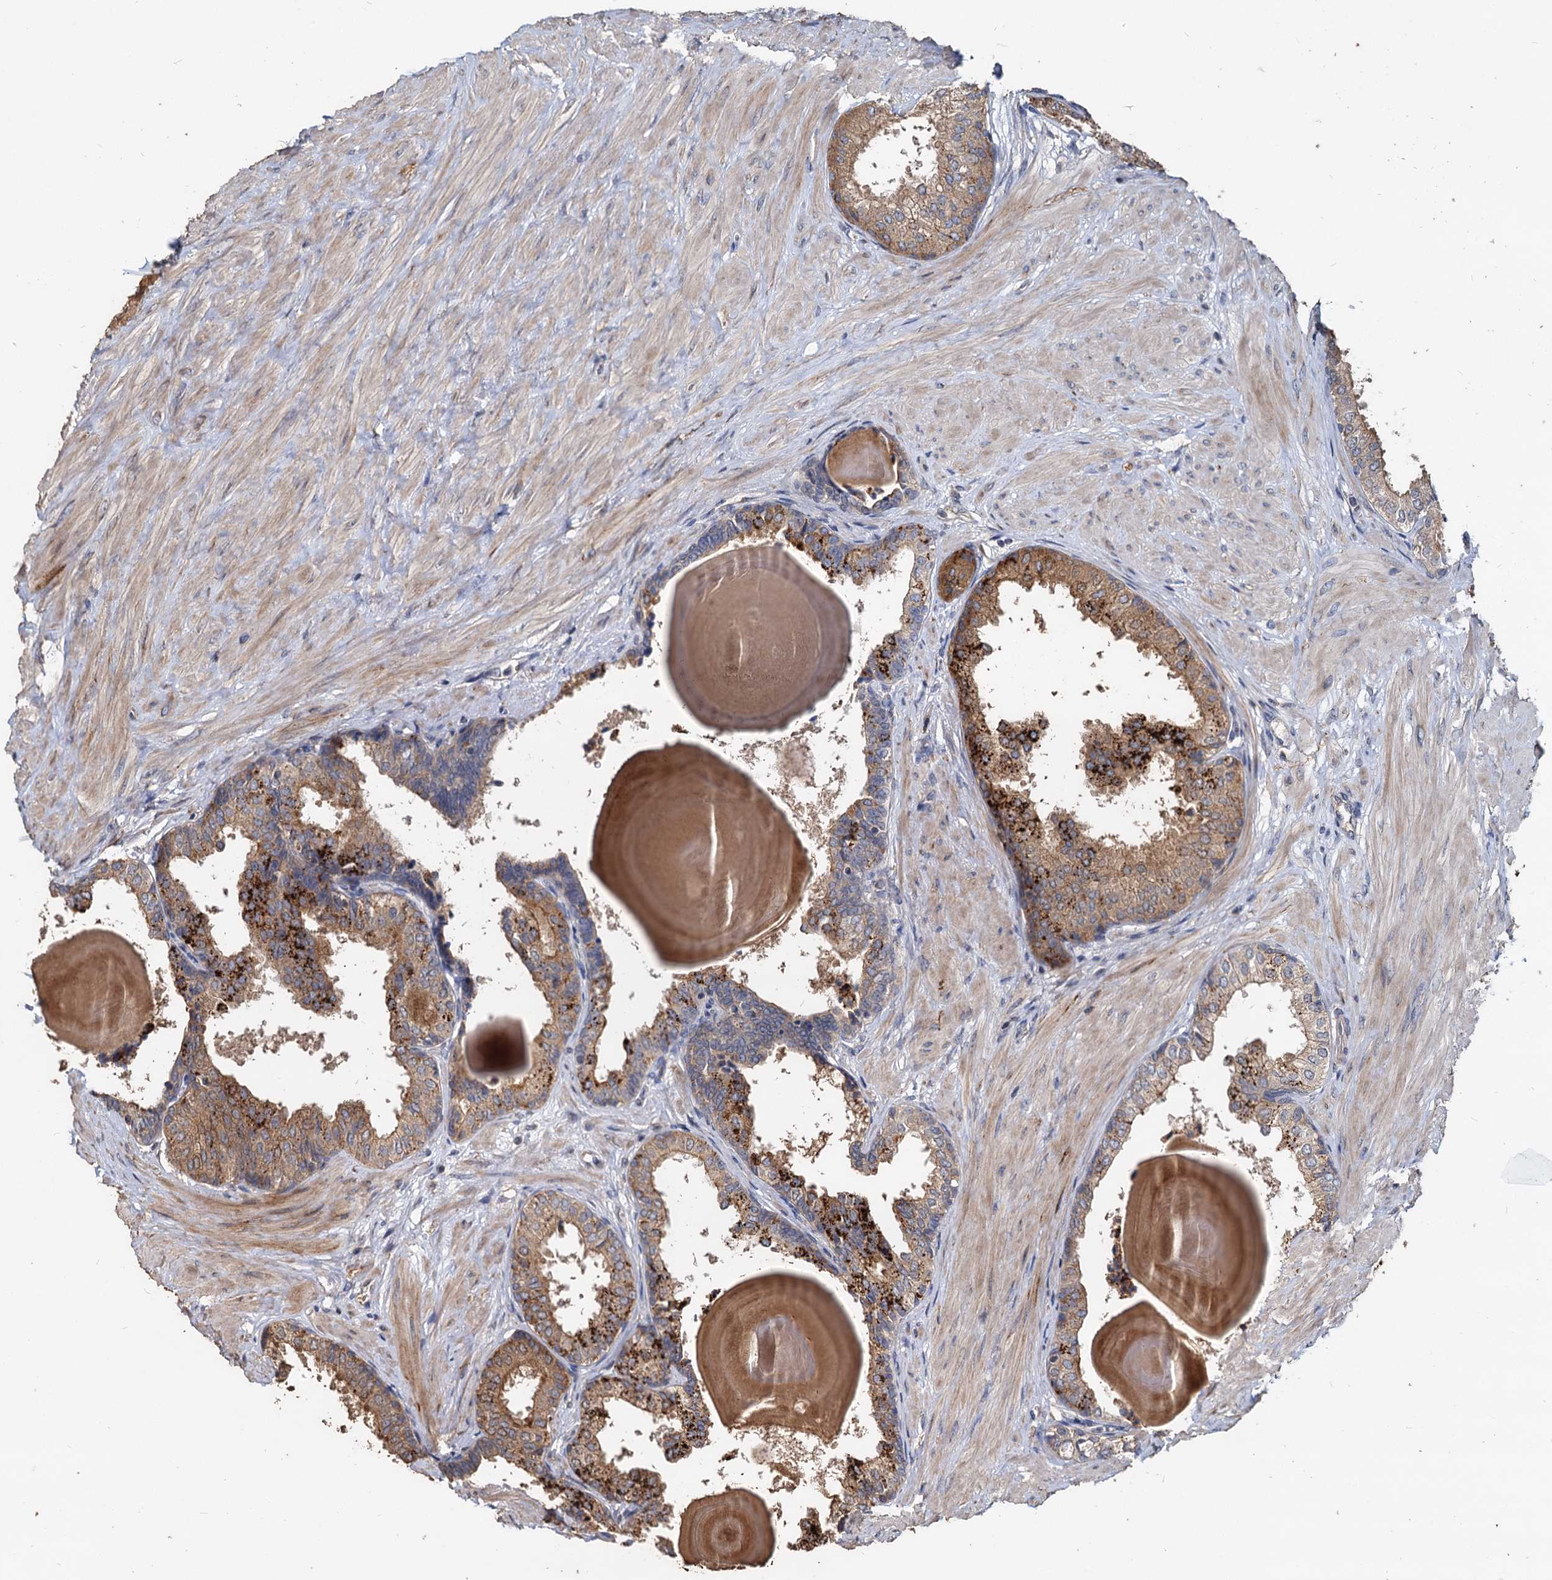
{"staining": {"intensity": "strong", "quantity": ">75%", "location": "cytoplasmic/membranous"}, "tissue": "prostate", "cell_type": "Glandular cells", "image_type": "normal", "snomed": [{"axis": "morphology", "description": "Normal tissue, NOS"}, {"axis": "topography", "description": "Prostate"}], "caption": "Protein expression analysis of unremarkable human prostate reveals strong cytoplasmic/membranous positivity in approximately >75% of glandular cells.", "gene": "DEPDC4", "patient": {"sex": "male", "age": 48}}